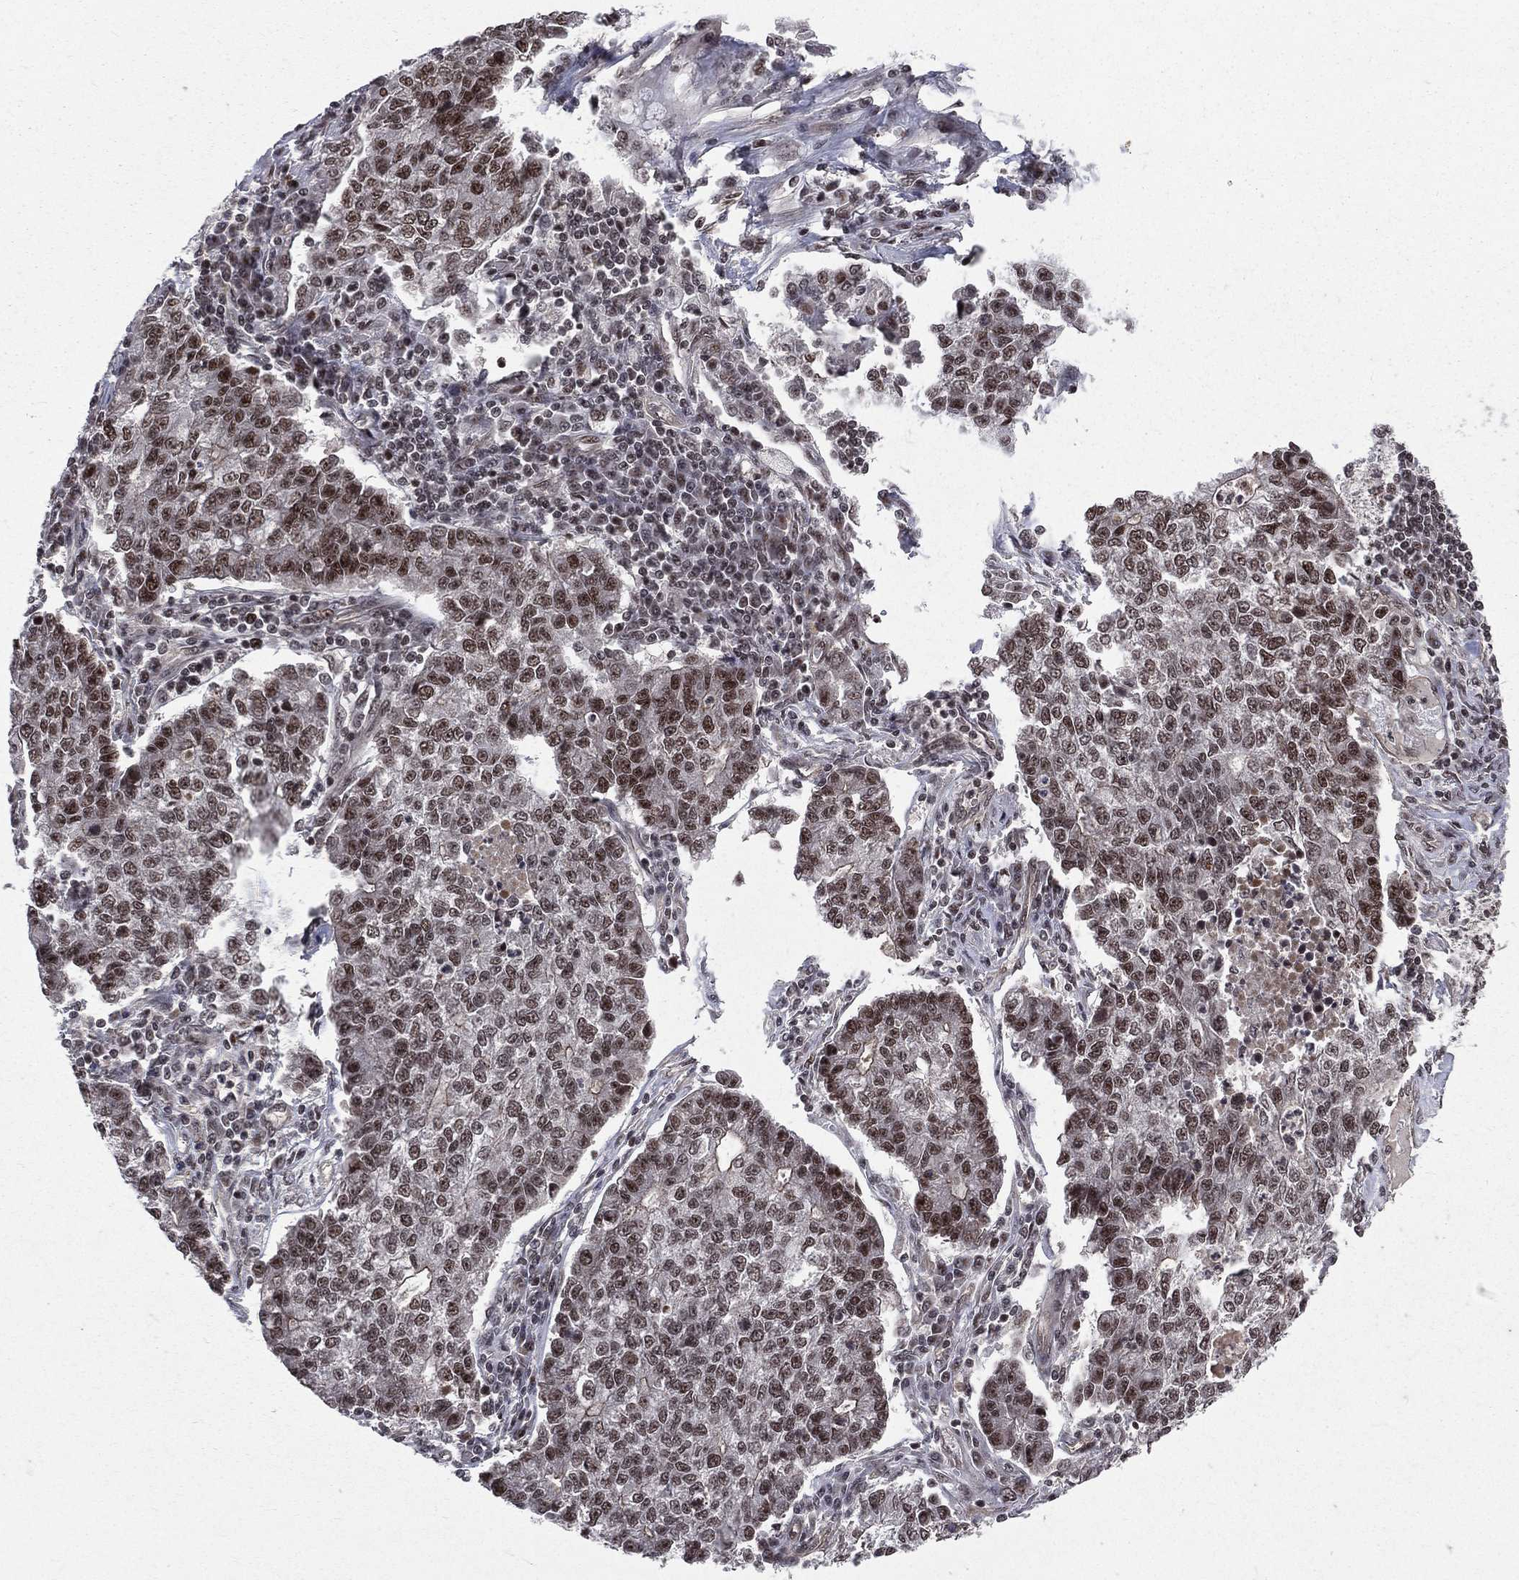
{"staining": {"intensity": "moderate", "quantity": "25%-75%", "location": "nuclear"}, "tissue": "lung cancer", "cell_type": "Tumor cells", "image_type": "cancer", "snomed": [{"axis": "morphology", "description": "Adenocarcinoma, NOS"}, {"axis": "topography", "description": "Lung"}], "caption": "Human lung adenocarcinoma stained with a brown dye displays moderate nuclear positive positivity in approximately 25%-75% of tumor cells.", "gene": "SMC3", "patient": {"sex": "male", "age": 57}}